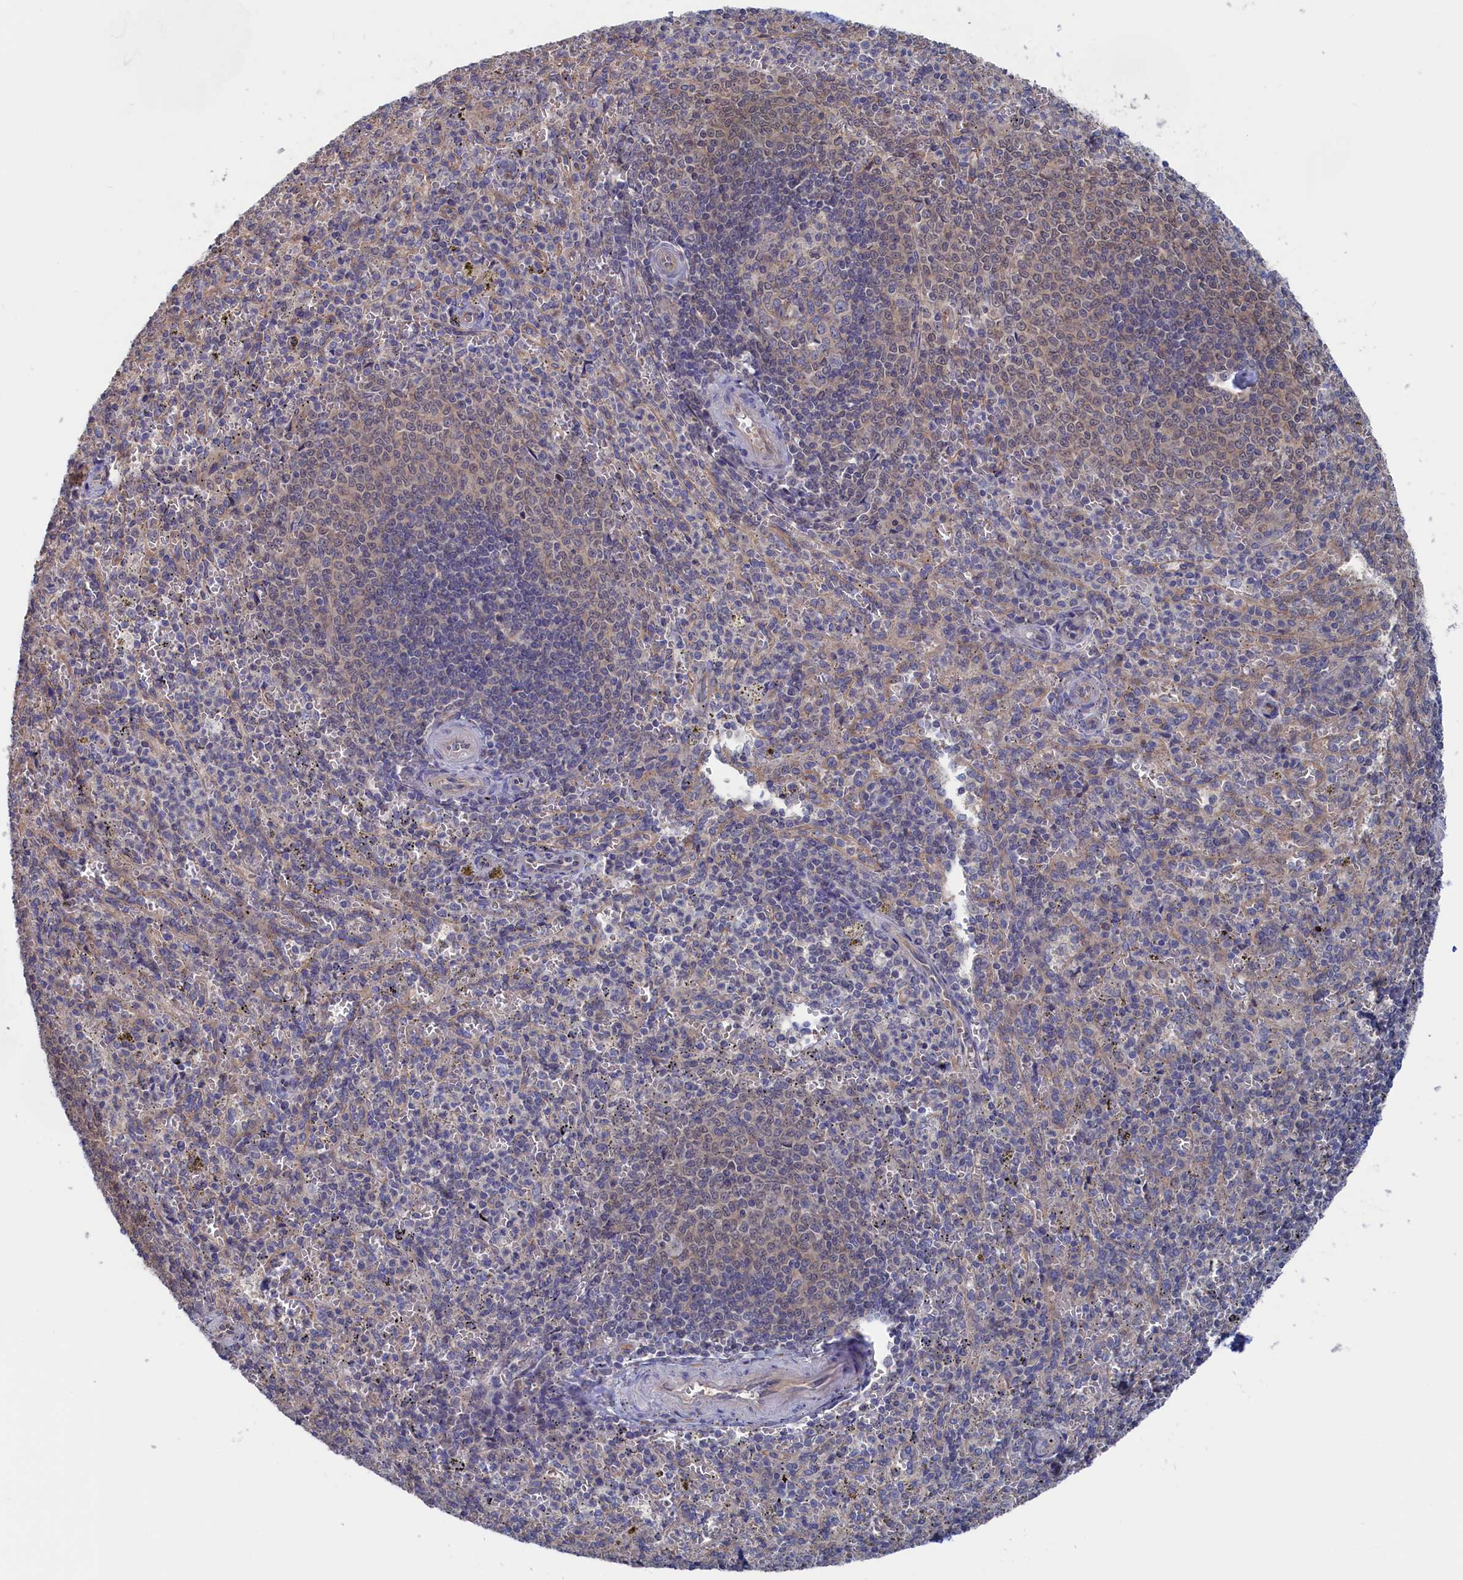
{"staining": {"intensity": "weak", "quantity": "<25%", "location": "cytoplasmic/membranous"}, "tissue": "spleen", "cell_type": "Cells in red pulp", "image_type": "normal", "snomed": [{"axis": "morphology", "description": "Normal tissue, NOS"}, {"axis": "topography", "description": "Spleen"}], "caption": "Spleen stained for a protein using immunohistochemistry (IHC) shows no expression cells in red pulp.", "gene": "NUTF2", "patient": {"sex": "female", "age": 21}}